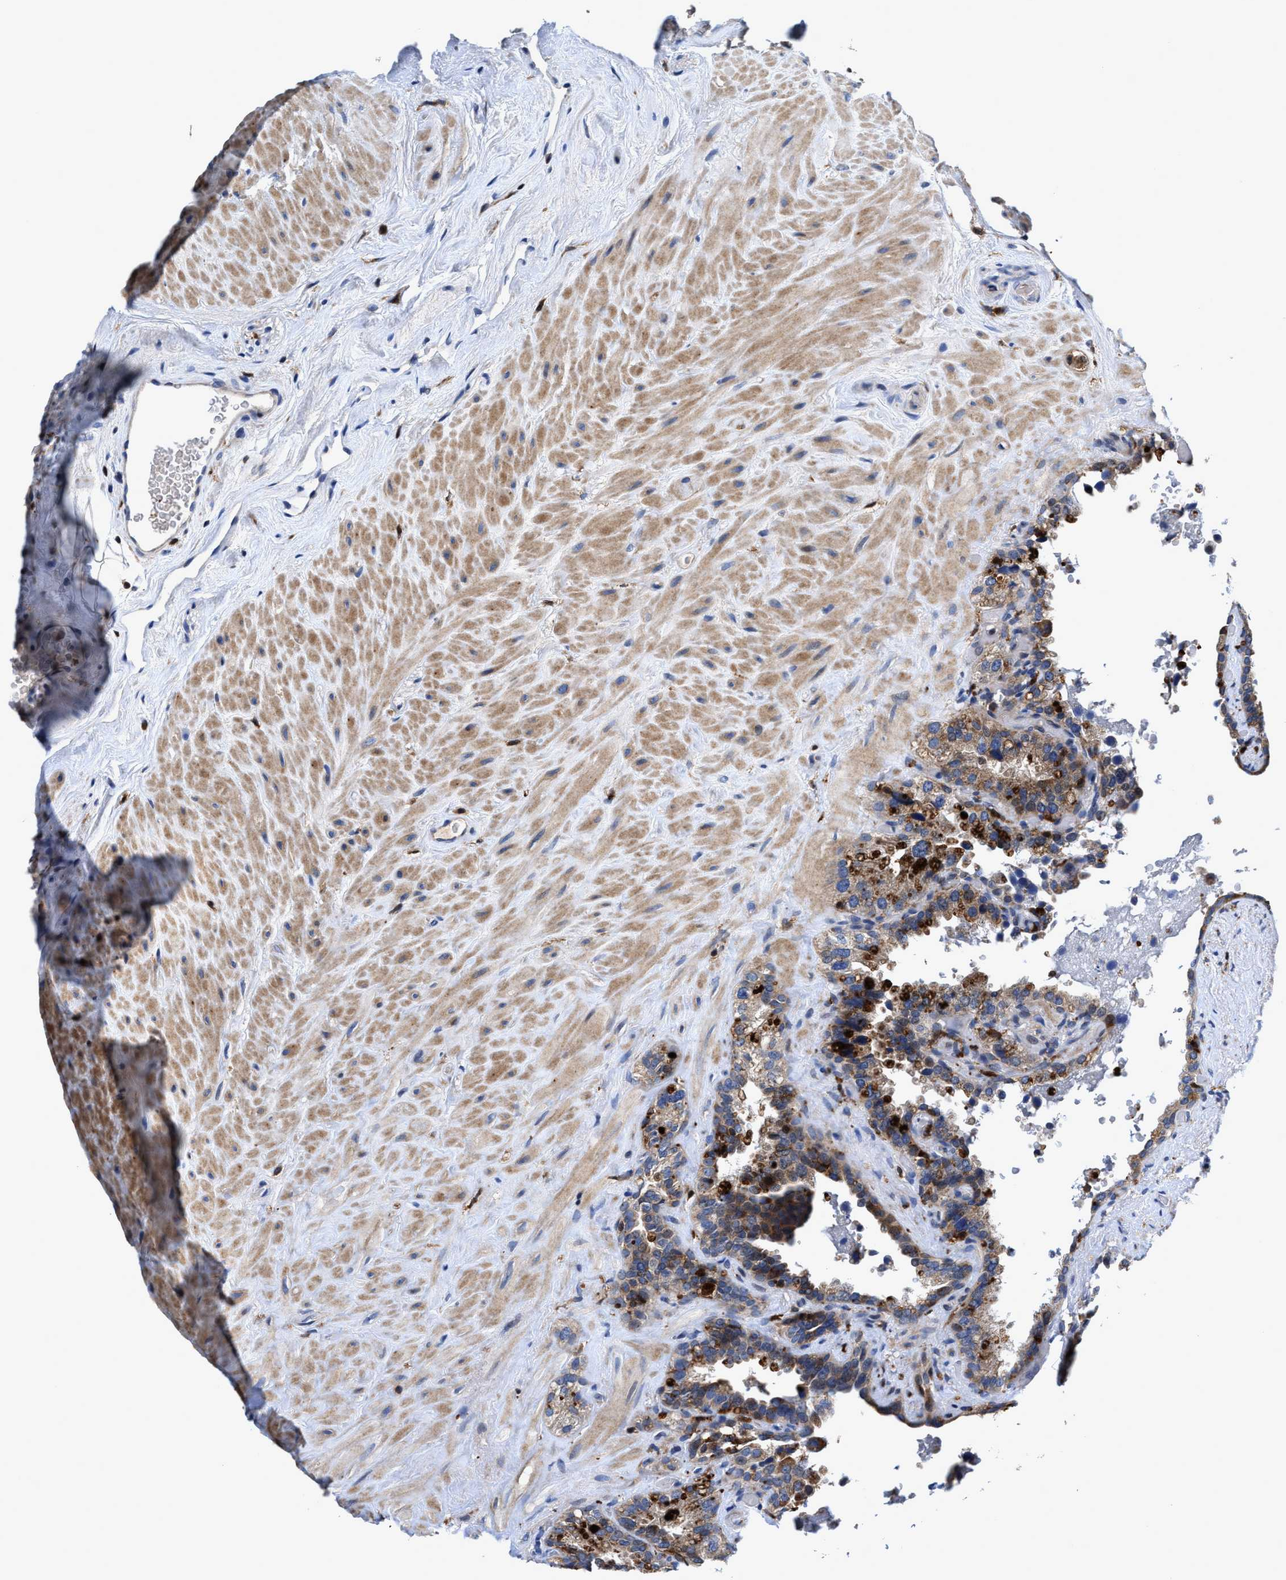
{"staining": {"intensity": "moderate", "quantity": ">75%", "location": "cytoplasmic/membranous"}, "tissue": "seminal vesicle", "cell_type": "Glandular cells", "image_type": "normal", "snomed": [{"axis": "morphology", "description": "Normal tissue, NOS"}, {"axis": "topography", "description": "Seminal veicle"}], "caption": "A micrograph of human seminal vesicle stained for a protein demonstrates moderate cytoplasmic/membranous brown staining in glandular cells. (DAB IHC, brown staining for protein, blue staining for nuclei).", "gene": "RGS10", "patient": {"sex": "male", "age": 68}}